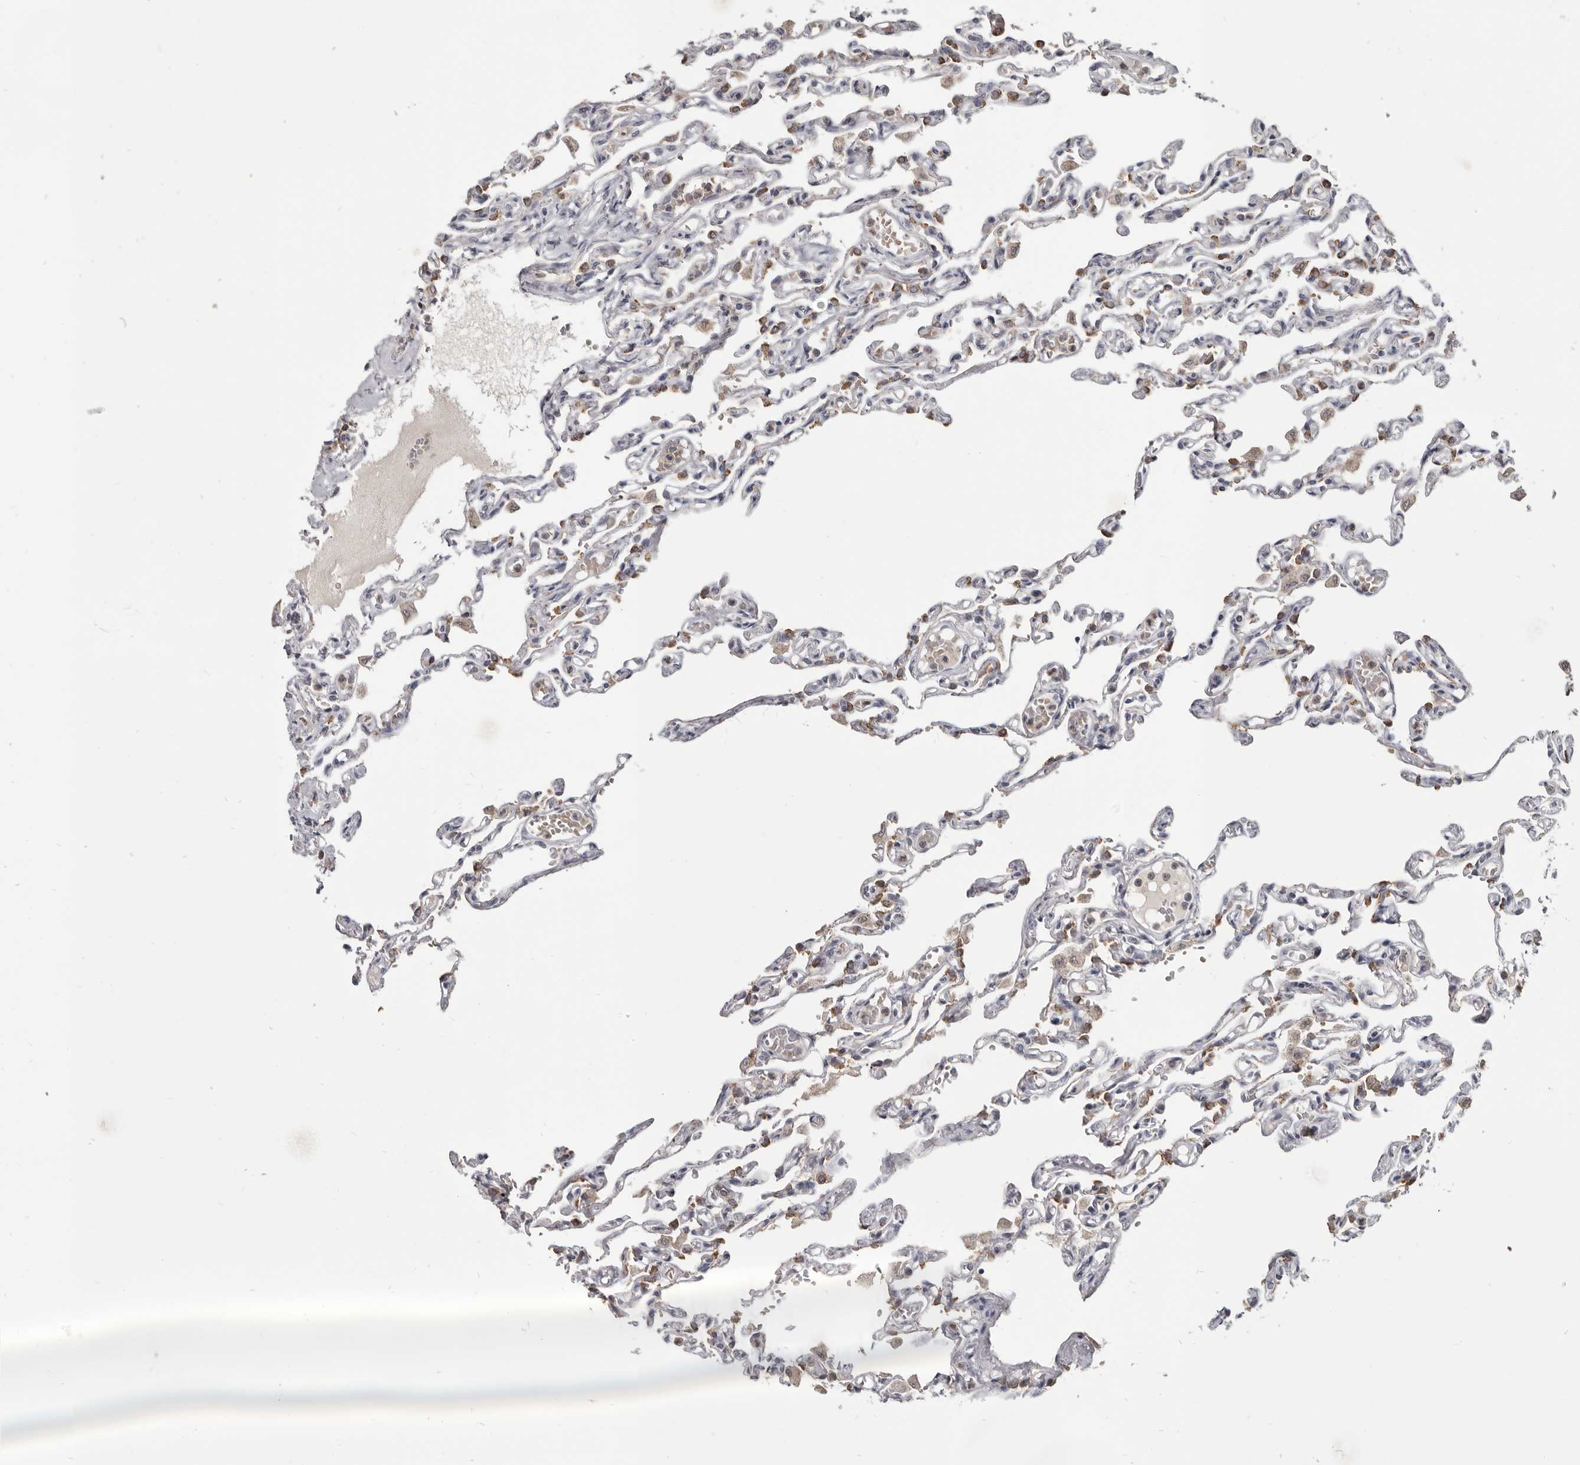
{"staining": {"intensity": "moderate", "quantity": "25%-75%", "location": "cytoplasmic/membranous"}, "tissue": "lung", "cell_type": "Alveolar cells", "image_type": "normal", "snomed": [{"axis": "morphology", "description": "Normal tissue, NOS"}, {"axis": "topography", "description": "Lung"}], "caption": "Unremarkable lung was stained to show a protein in brown. There is medium levels of moderate cytoplasmic/membranous staining in about 25%-75% of alveolar cells. The protein of interest is shown in brown color, while the nuclei are stained blue.", "gene": "CGN", "patient": {"sex": "male", "age": 21}}